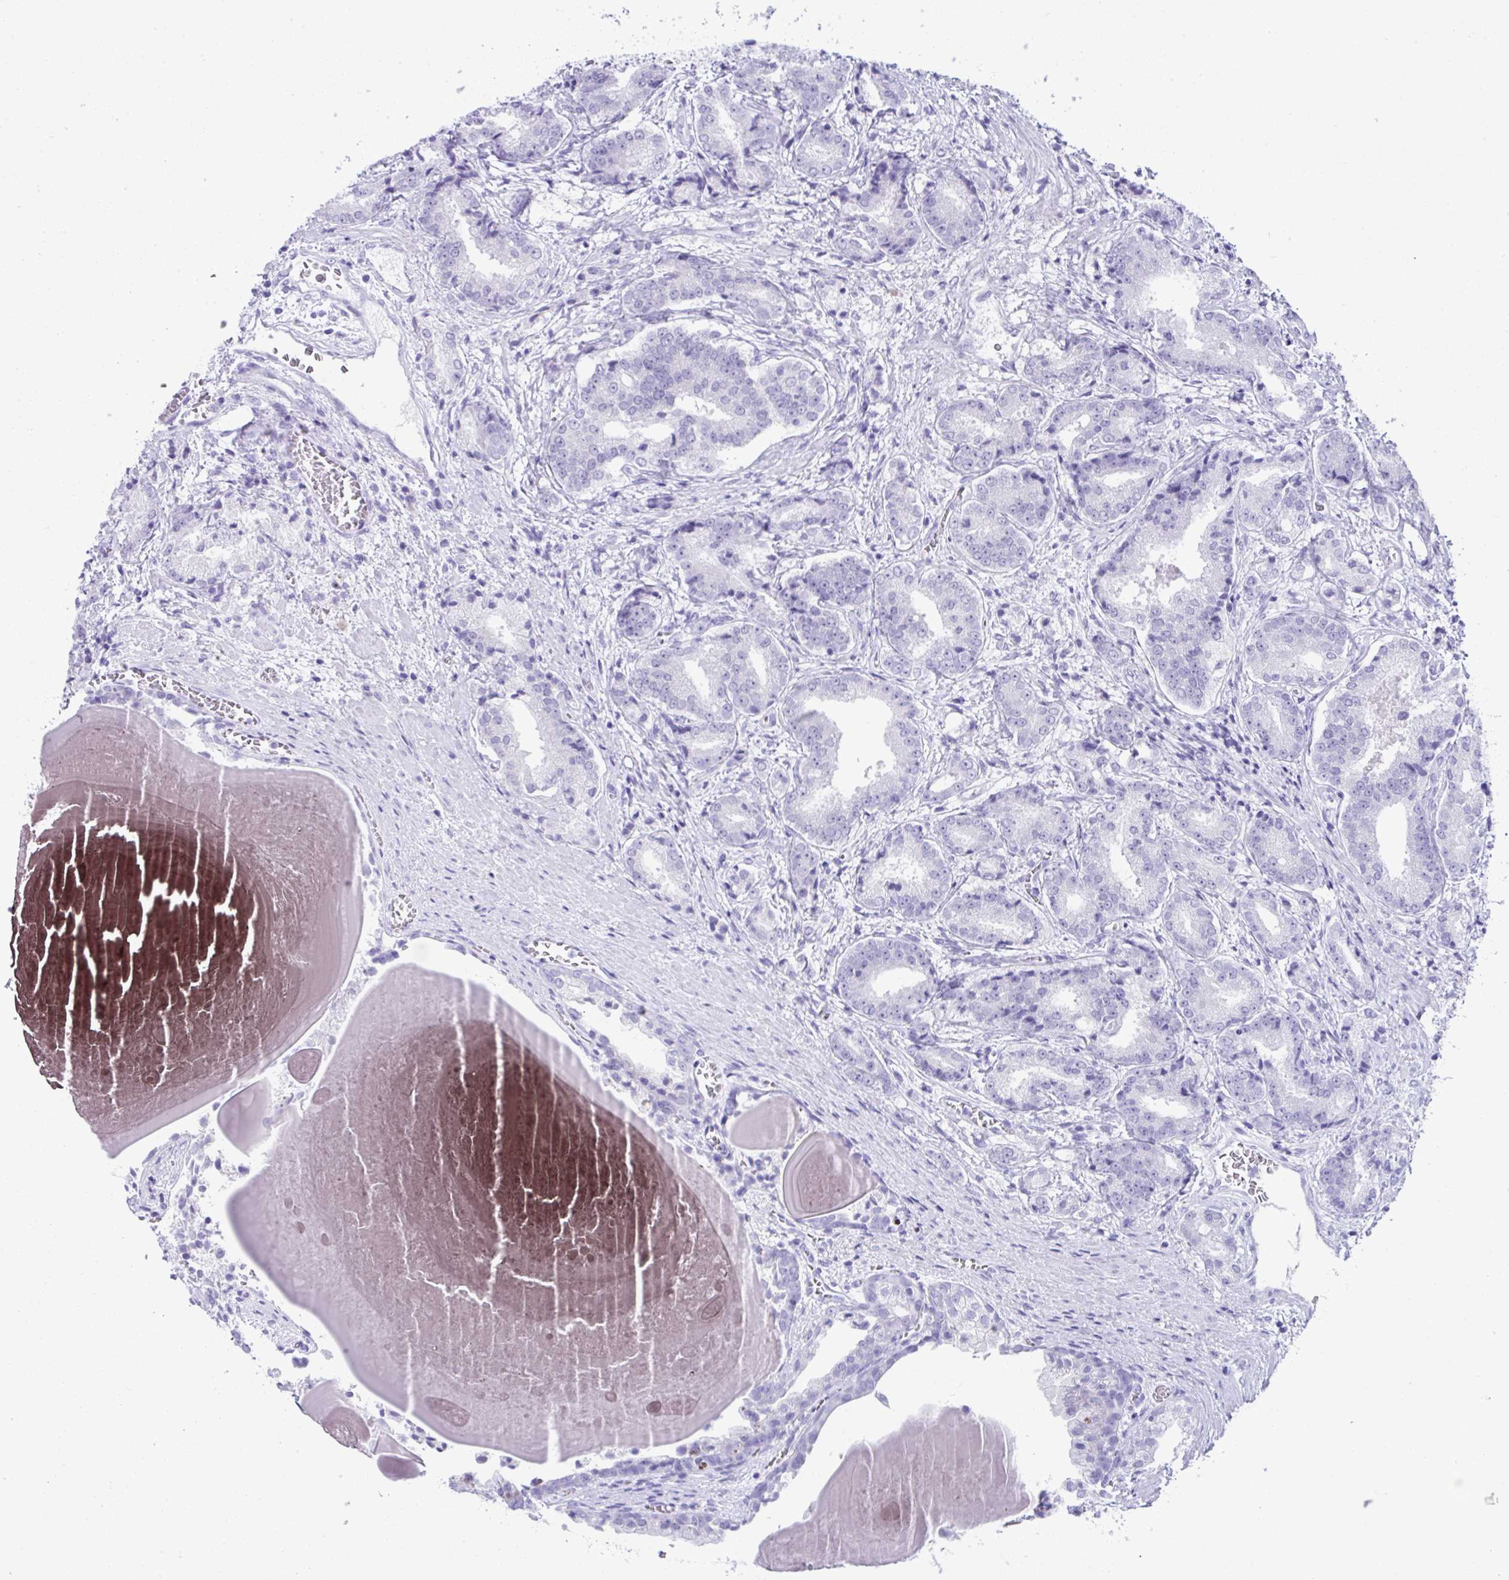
{"staining": {"intensity": "negative", "quantity": "none", "location": "none"}, "tissue": "prostate cancer", "cell_type": "Tumor cells", "image_type": "cancer", "snomed": [{"axis": "morphology", "description": "Adenocarcinoma, High grade"}, {"axis": "topography", "description": "Prostate and seminal vesicle, NOS"}], "caption": "Micrograph shows no significant protein expression in tumor cells of prostate cancer (adenocarcinoma (high-grade)).", "gene": "PSCA", "patient": {"sex": "male", "age": 61}}